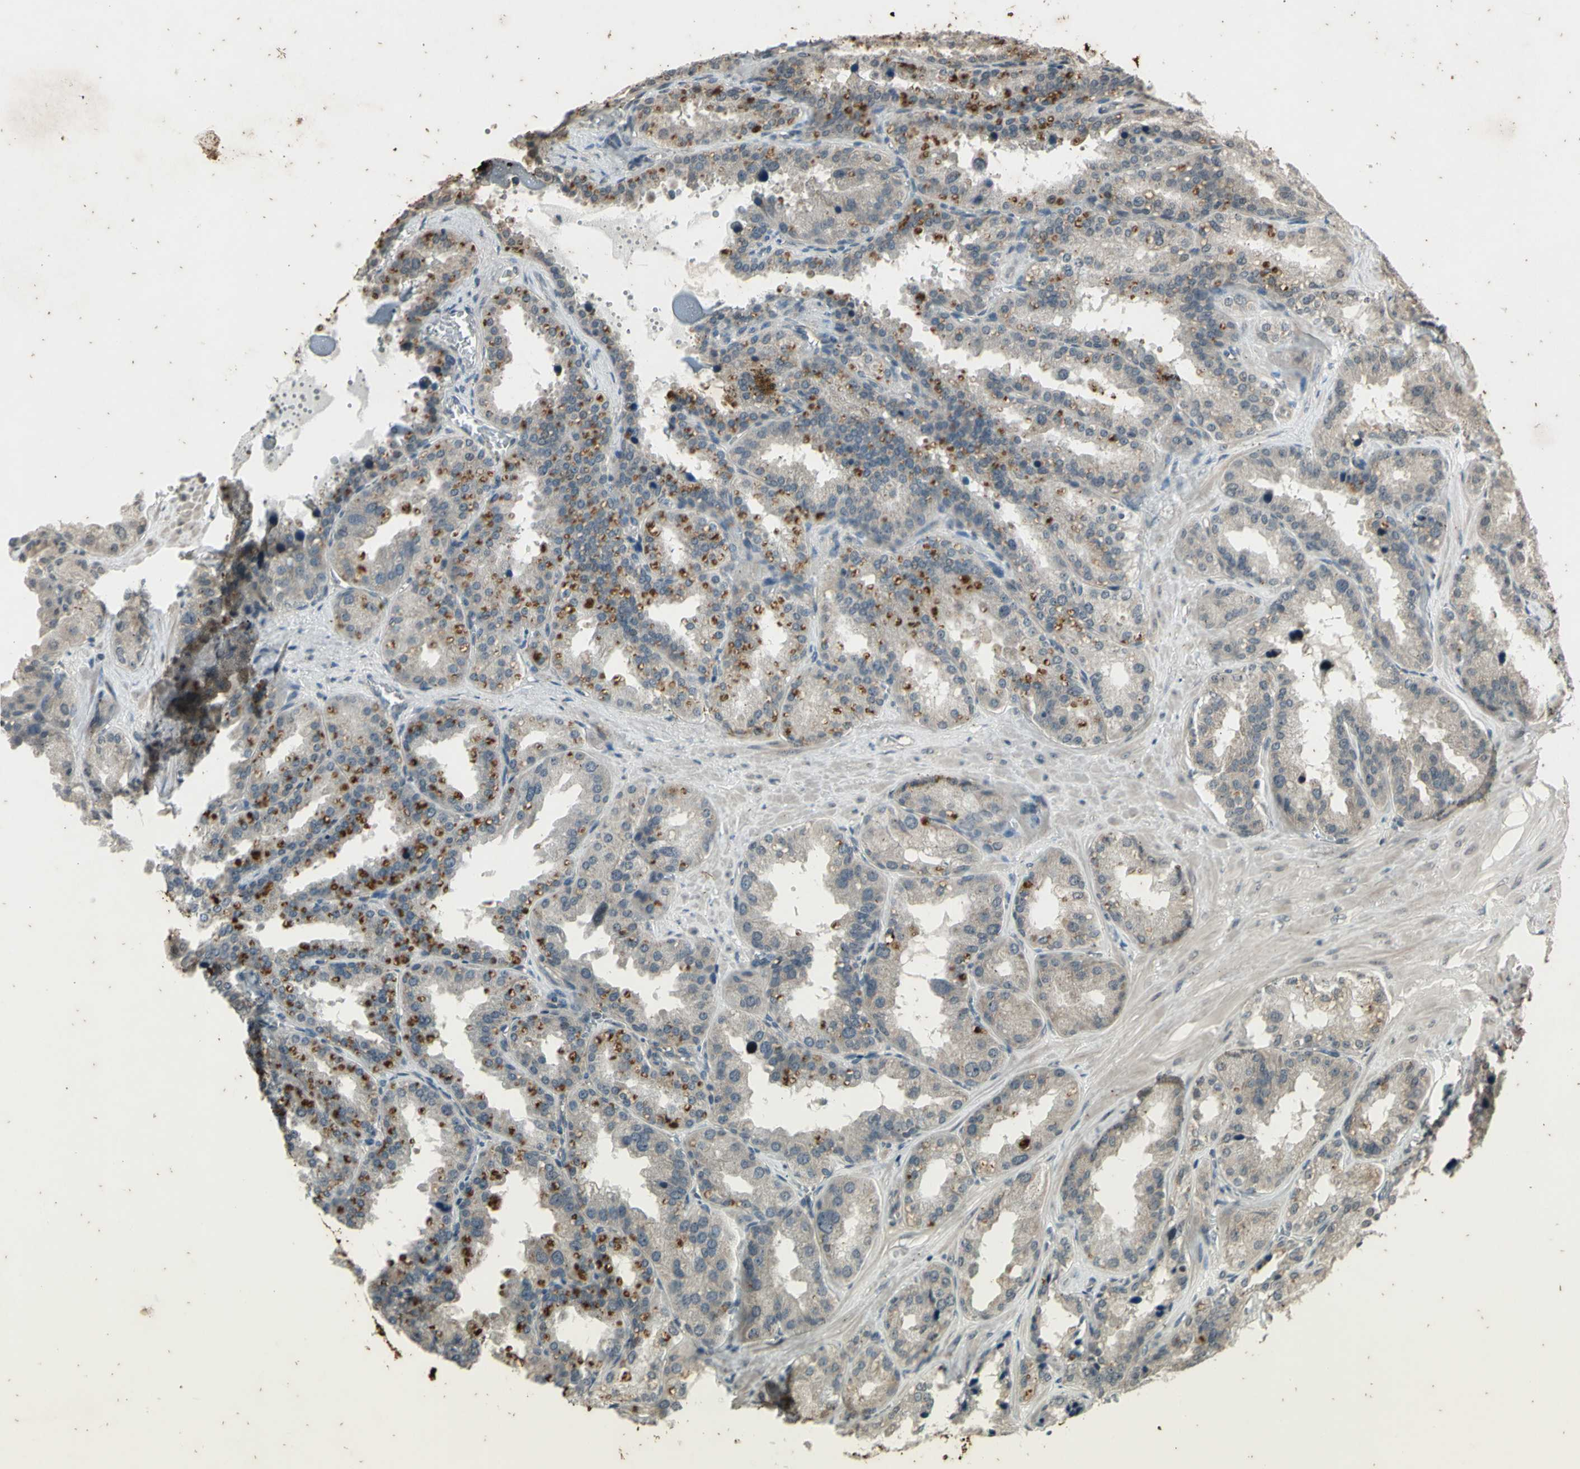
{"staining": {"intensity": "strong", "quantity": "<25%", "location": "cytoplasmic/membranous"}, "tissue": "seminal vesicle", "cell_type": "Glandular cells", "image_type": "normal", "snomed": [{"axis": "morphology", "description": "Normal tissue, NOS"}, {"axis": "topography", "description": "Prostate"}, {"axis": "topography", "description": "Seminal veicle"}], "caption": "The histopathology image demonstrates immunohistochemical staining of unremarkable seminal vesicle. There is strong cytoplasmic/membranous expression is seen in approximately <25% of glandular cells. Nuclei are stained in blue.", "gene": "EFNB2", "patient": {"sex": "male", "age": 51}}